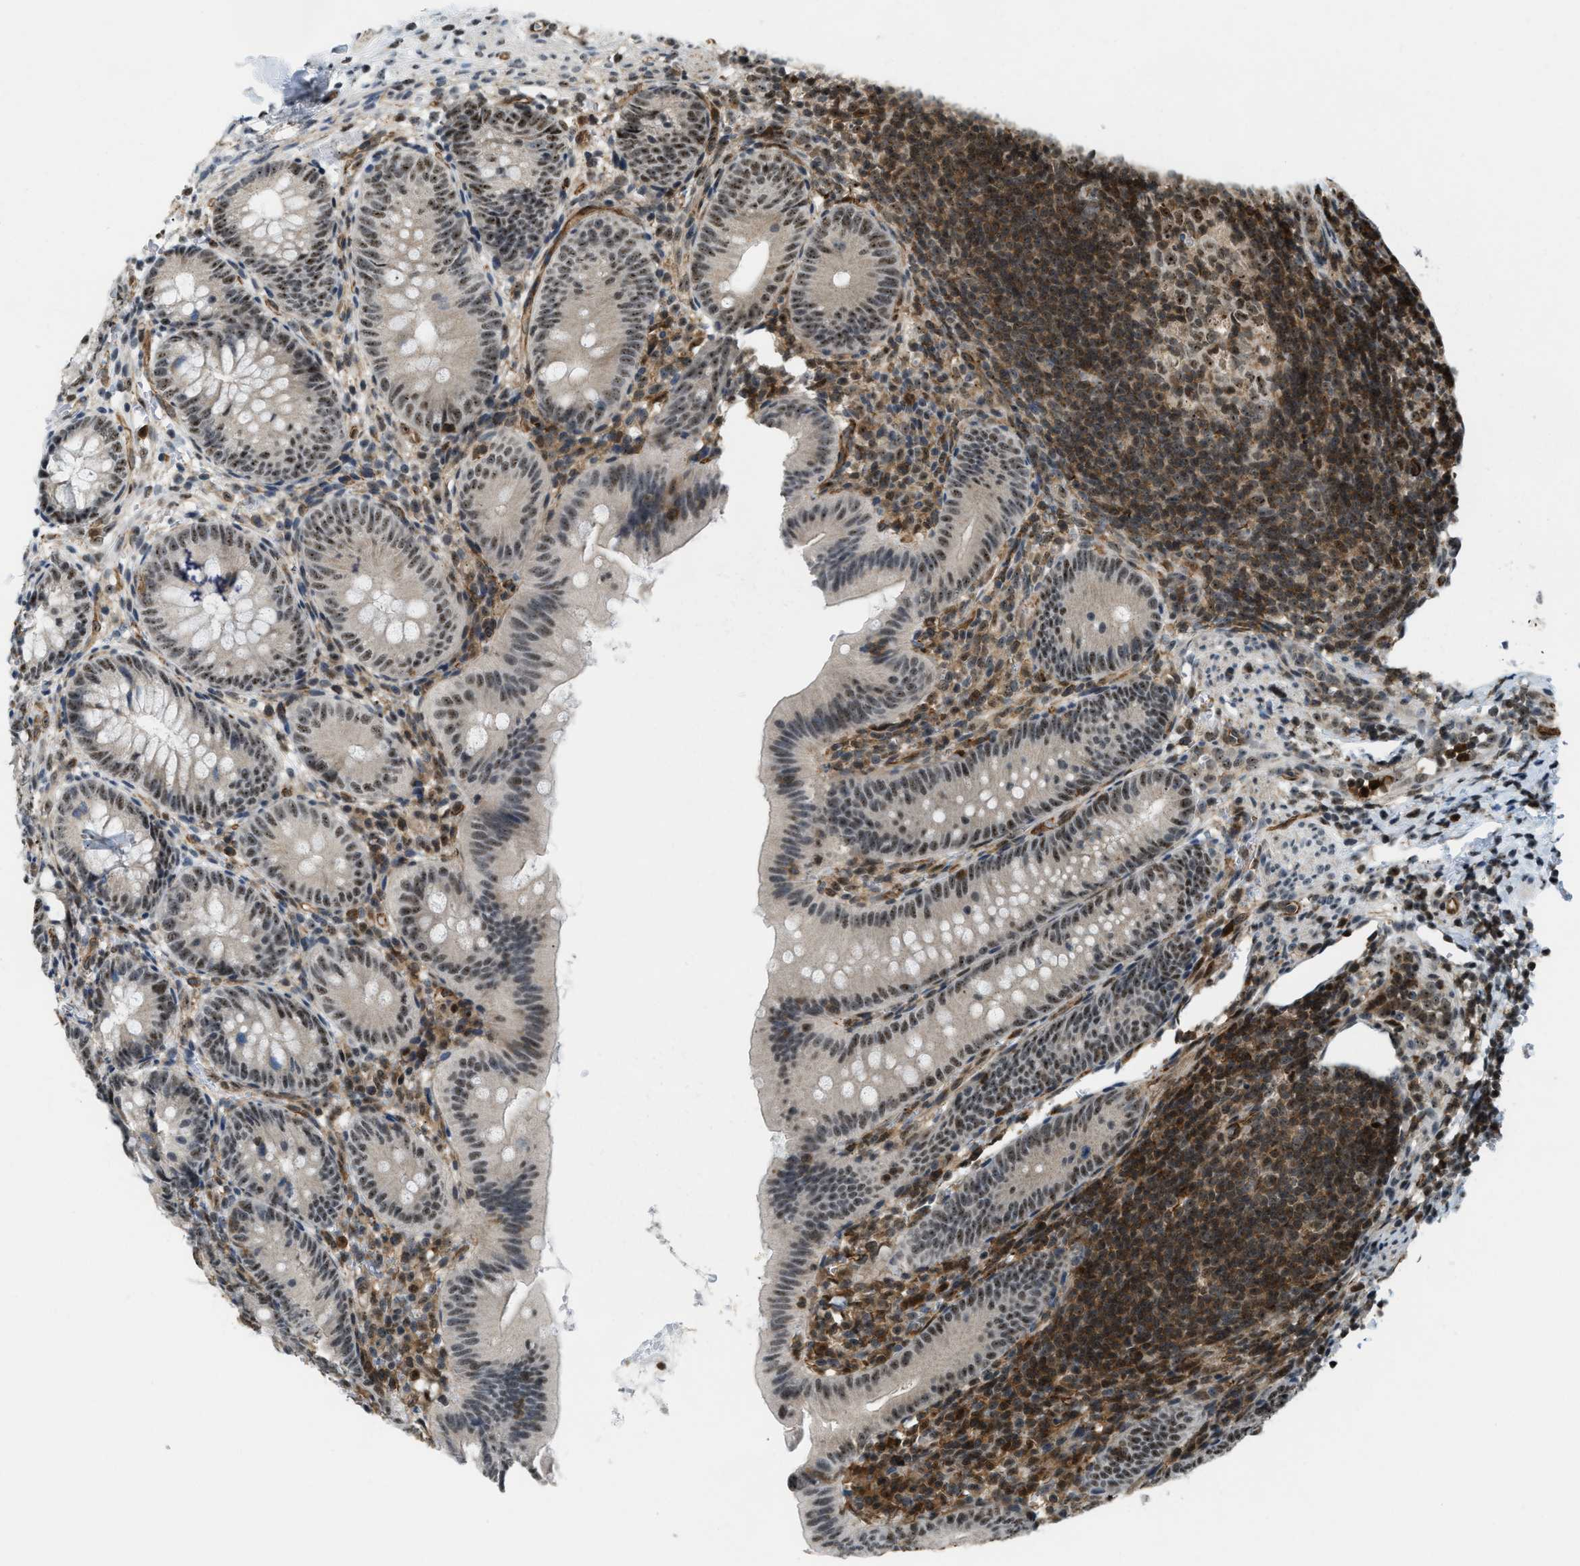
{"staining": {"intensity": "moderate", "quantity": "25%-75%", "location": "nuclear"}, "tissue": "appendix", "cell_type": "Glandular cells", "image_type": "normal", "snomed": [{"axis": "morphology", "description": "Normal tissue, NOS"}, {"axis": "topography", "description": "Appendix"}], "caption": "Immunohistochemistry (IHC) photomicrograph of normal appendix: human appendix stained using immunohistochemistry (IHC) demonstrates medium levels of moderate protein expression localized specifically in the nuclear of glandular cells, appearing as a nuclear brown color.", "gene": "E2F1", "patient": {"sex": "male", "age": 1}}